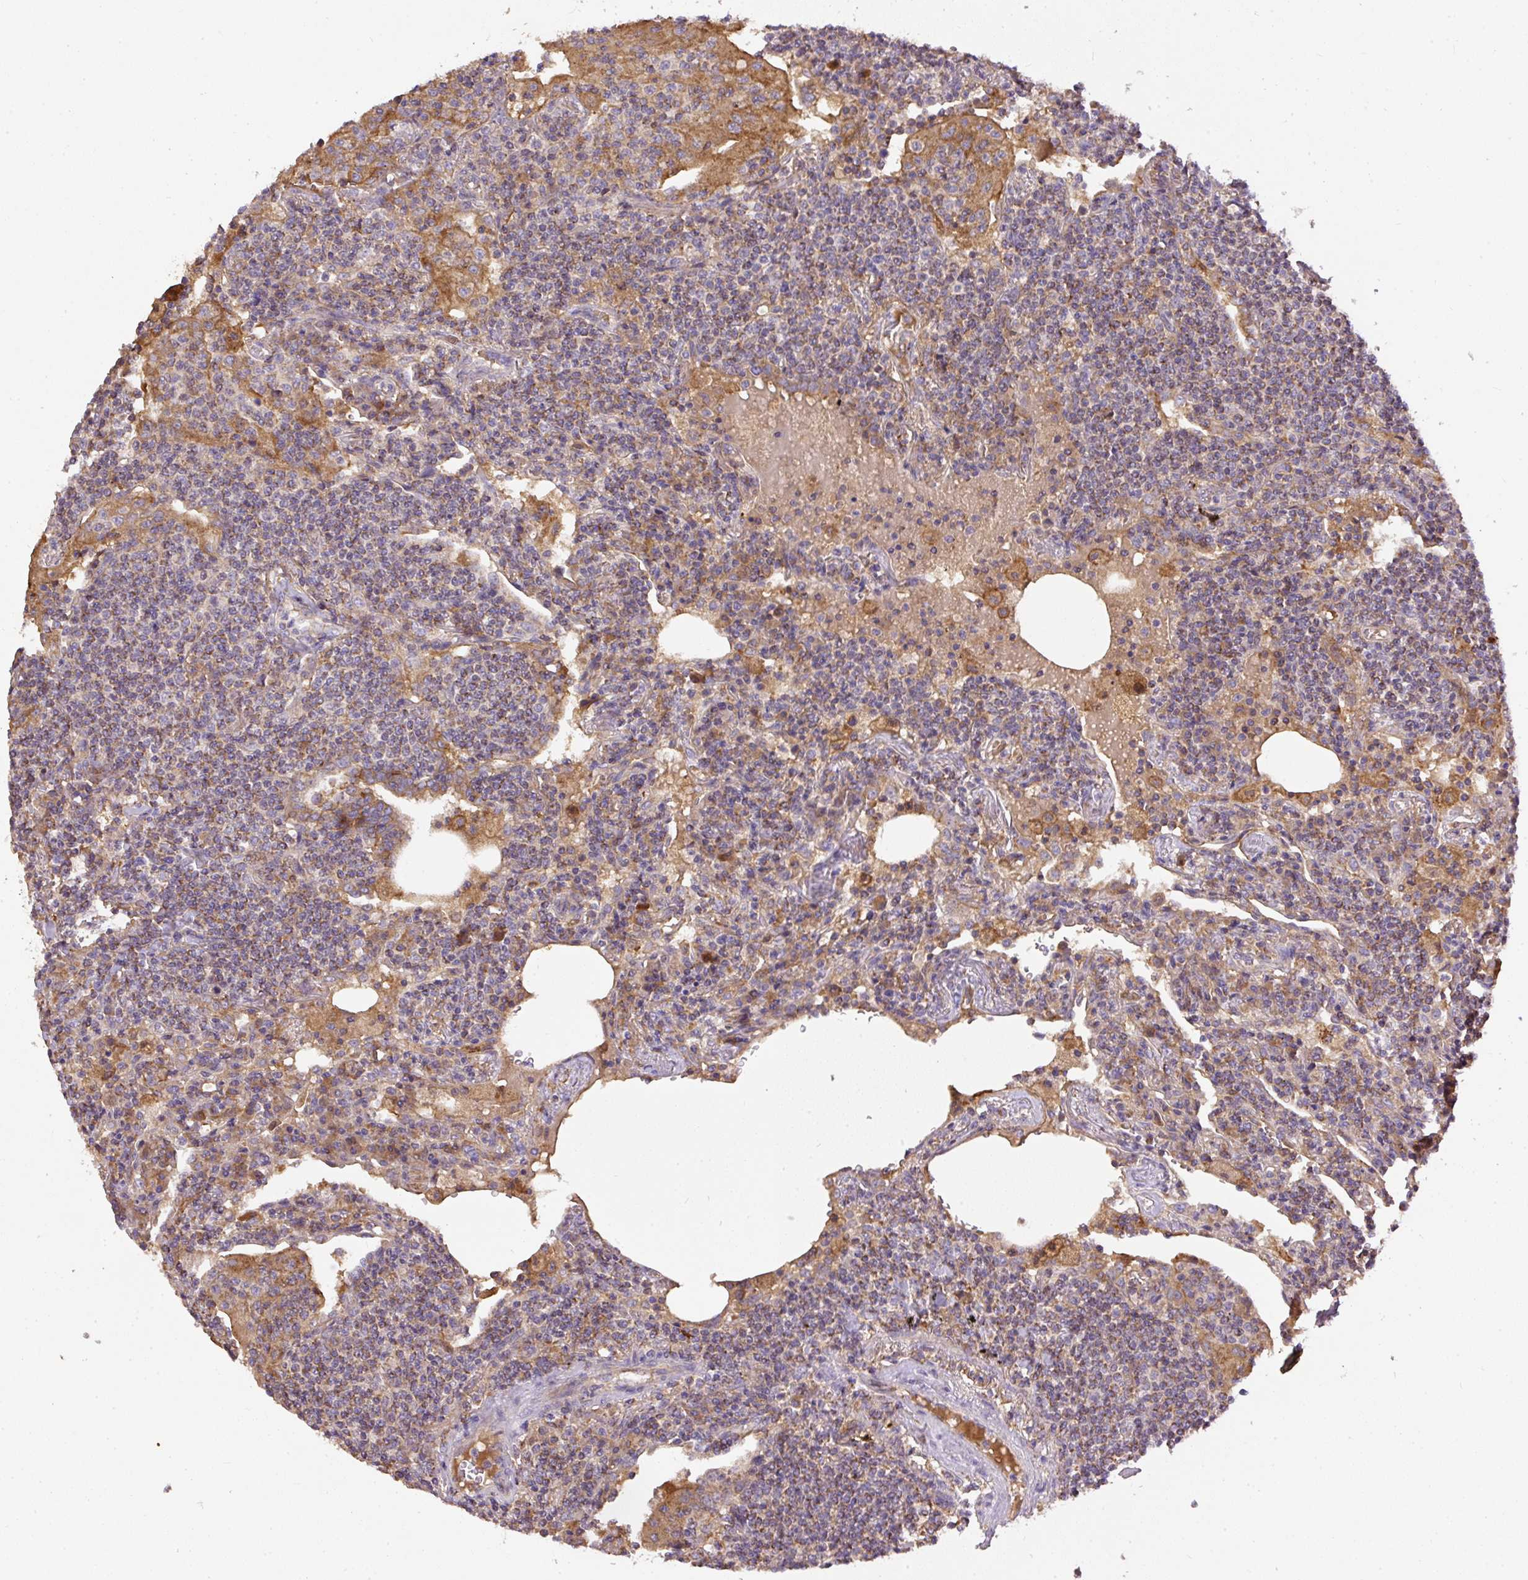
{"staining": {"intensity": "negative", "quantity": "none", "location": "none"}, "tissue": "lymphoma", "cell_type": "Tumor cells", "image_type": "cancer", "snomed": [{"axis": "morphology", "description": "Malignant lymphoma, non-Hodgkin's type, Low grade"}, {"axis": "topography", "description": "Lung"}], "caption": "DAB immunohistochemical staining of human malignant lymphoma, non-Hodgkin's type (low-grade) exhibits no significant staining in tumor cells. (Brightfield microscopy of DAB (3,3'-diaminobenzidine) IHC at high magnification).", "gene": "DAPK1", "patient": {"sex": "female", "age": 71}}